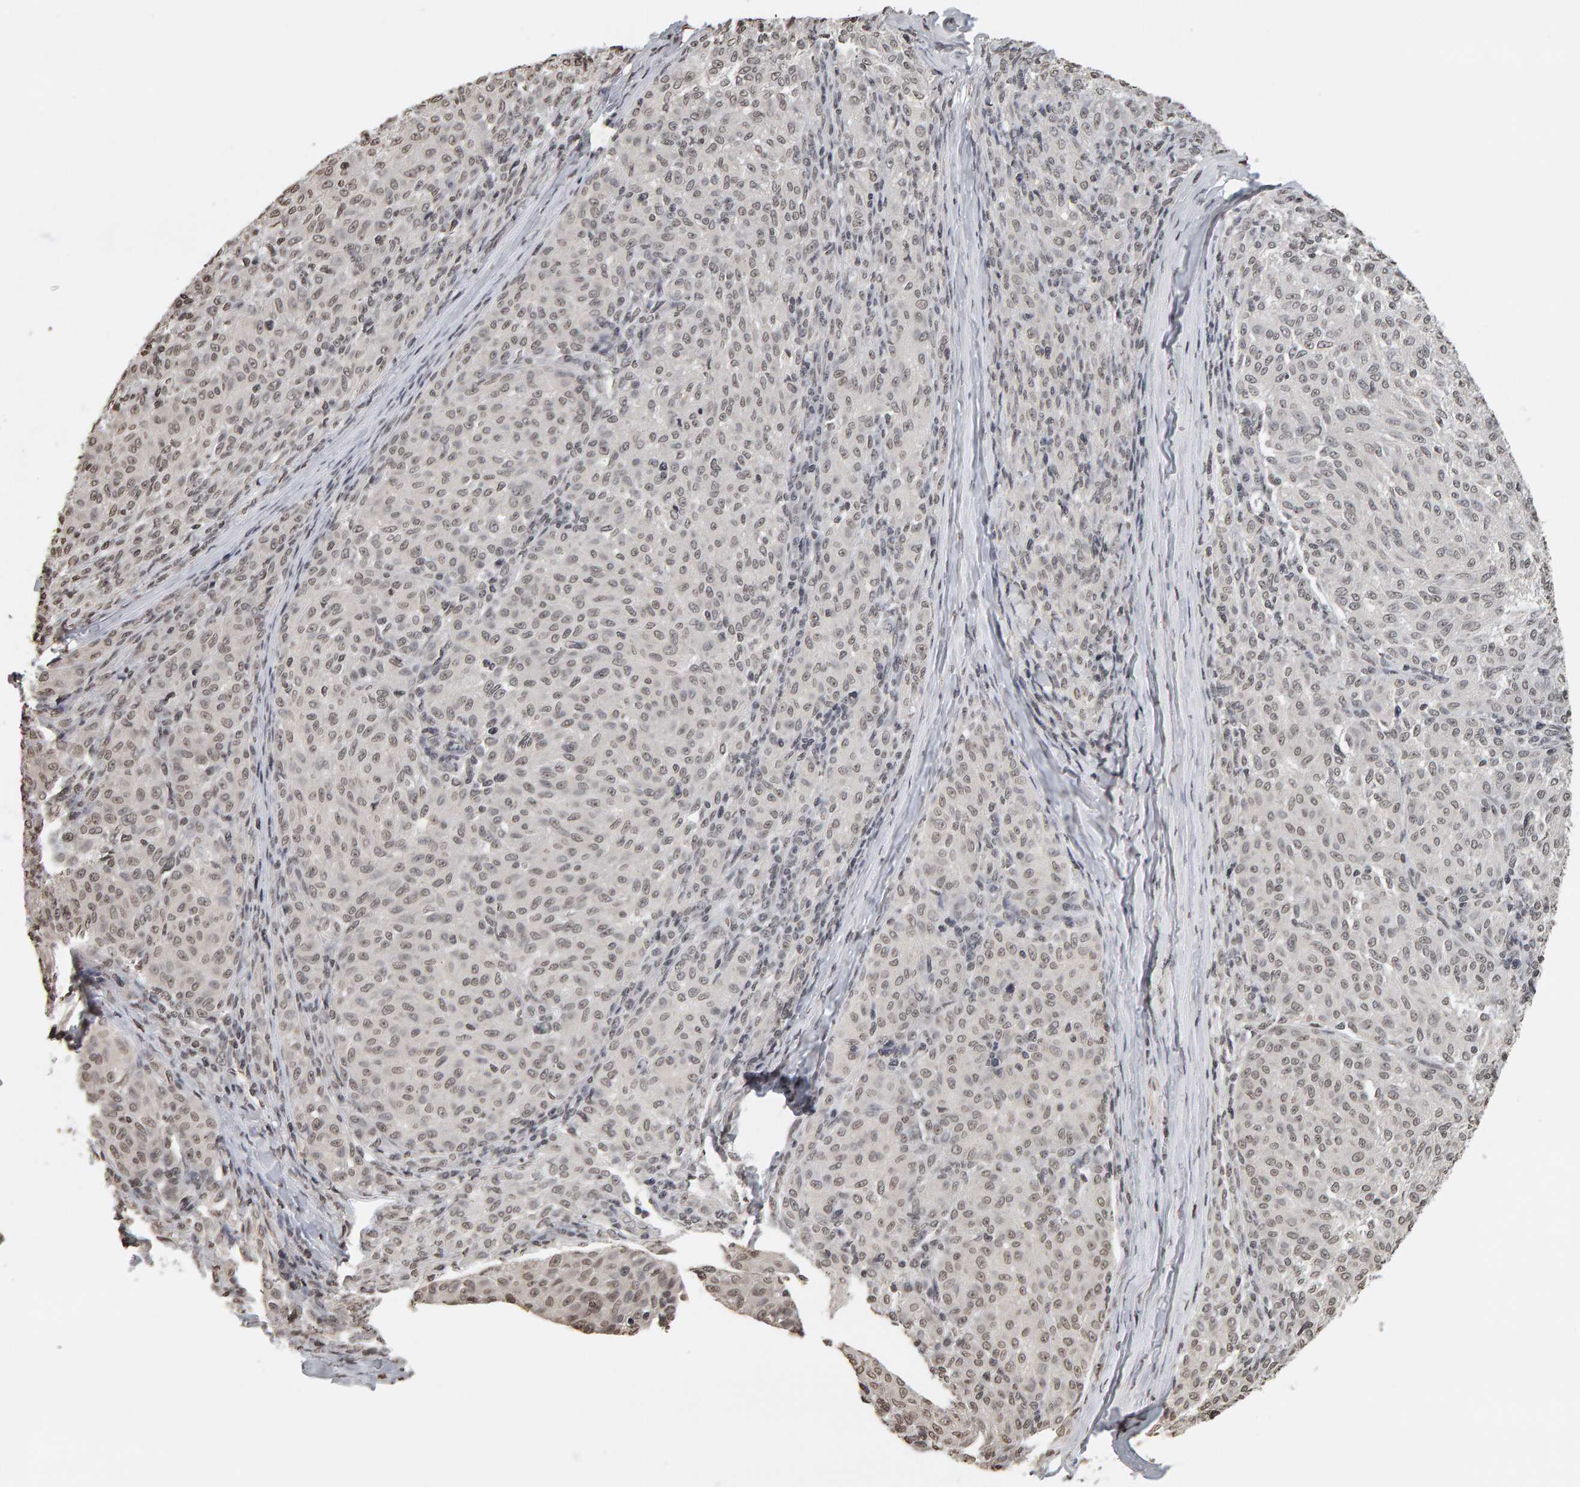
{"staining": {"intensity": "weak", "quantity": ">75%", "location": "nuclear"}, "tissue": "melanoma", "cell_type": "Tumor cells", "image_type": "cancer", "snomed": [{"axis": "morphology", "description": "Malignant melanoma, NOS"}, {"axis": "topography", "description": "Skin"}], "caption": "Malignant melanoma stained with DAB (3,3'-diaminobenzidine) IHC displays low levels of weak nuclear expression in about >75% of tumor cells. The staining is performed using DAB (3,3'-diaminobenzidine) brown chromogen to label protein expression. The nuclei are counter-stained blue using hematoxylin.", "gene": "AFF4", "patient": {"sex": "female", "age": 72}}